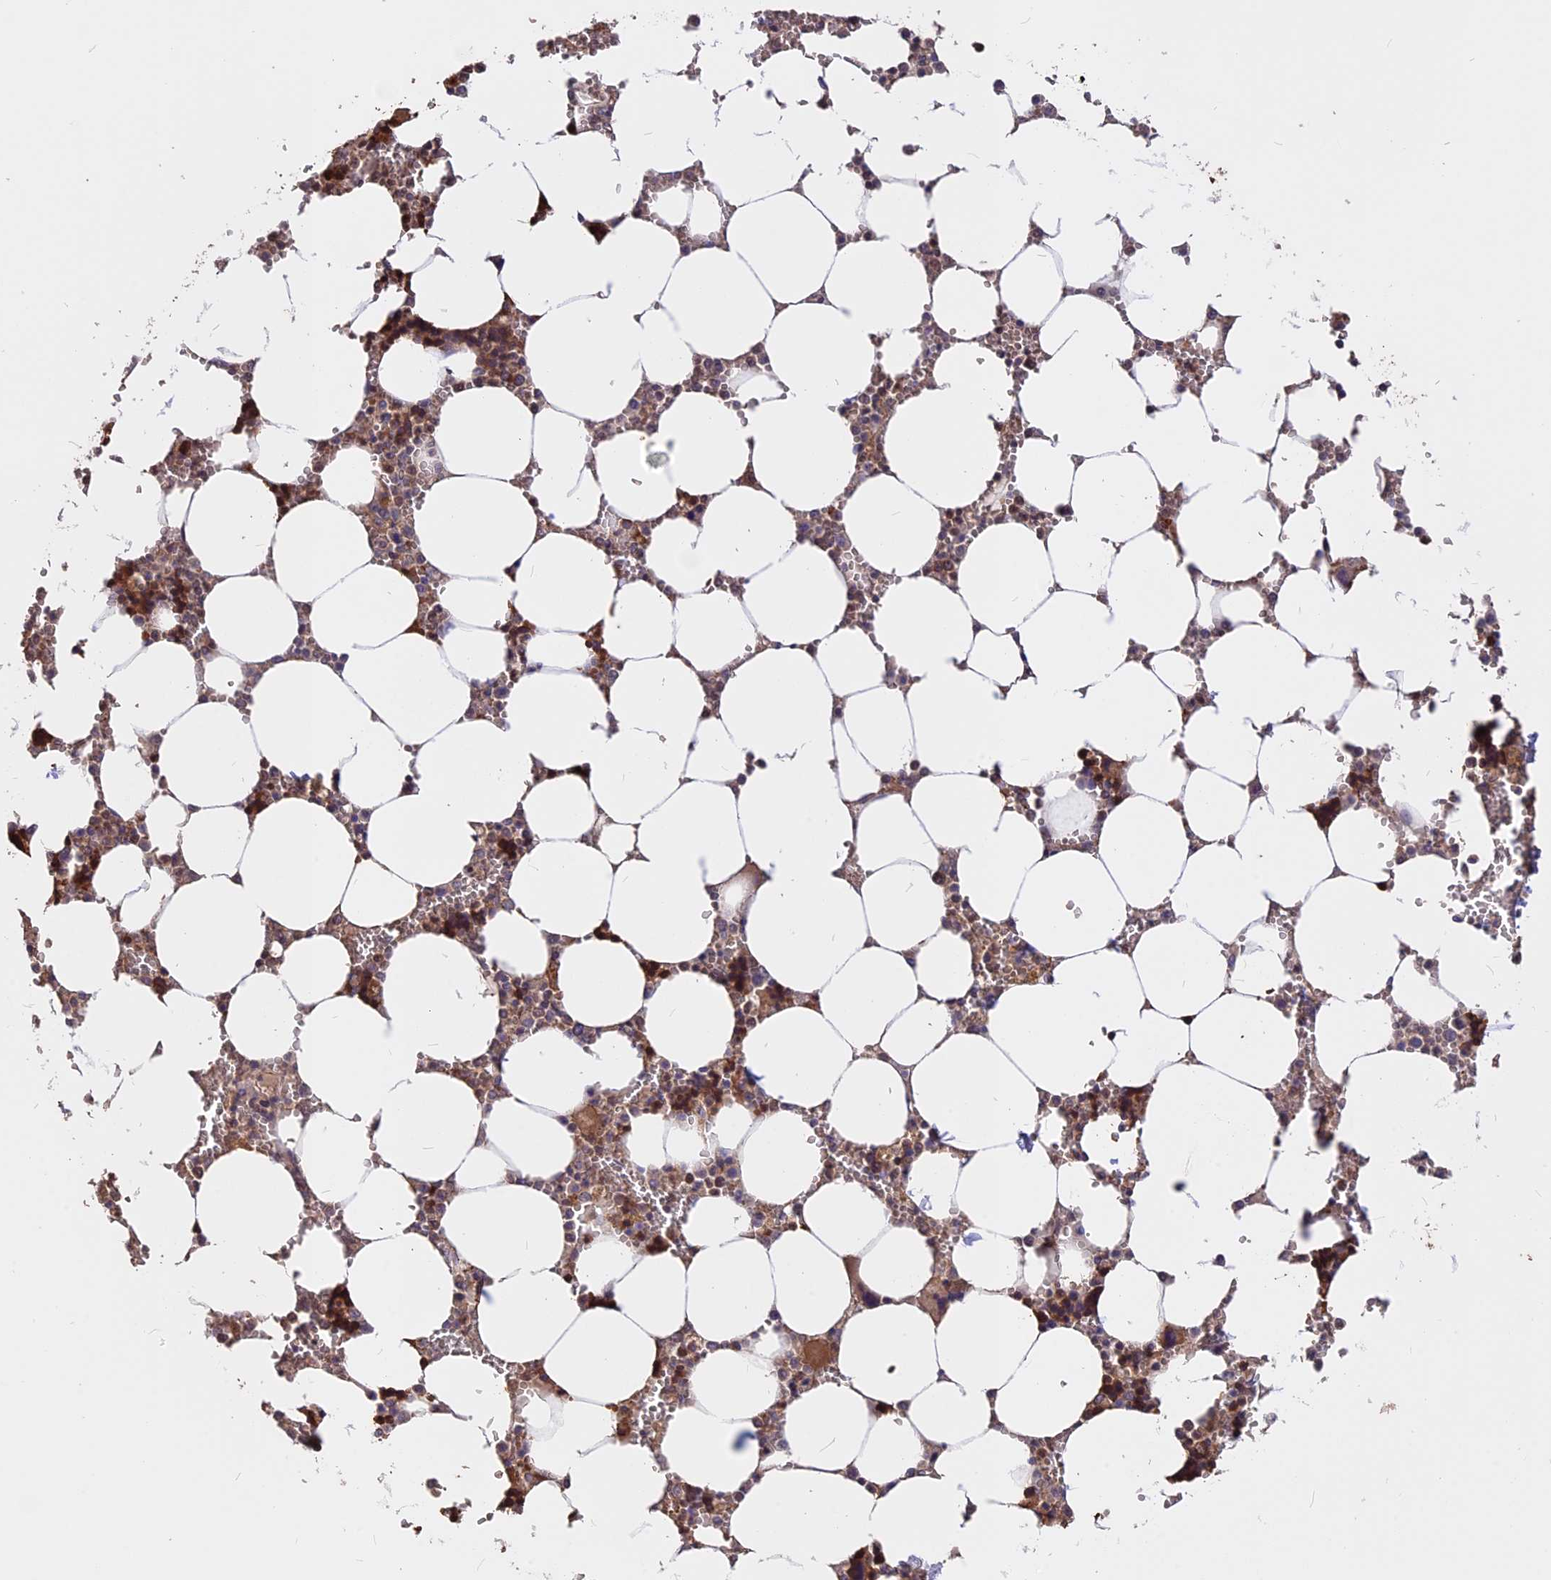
{"staining": {"intensity": "moderate", "quantity": "25%-75%", "location": "cytoplasmic/membranous,nuclear"}, "tissue": "bone marrow", "cell_type": "Hematopoietic cells", "image_type": "normal", "snomed": [{"axis": "morphology", "description": "Normal tissue, NOS"}, {"axis": "topography", "description": "Bone marrow"}], "caption": "Protein staining by immunohistochemistry (IHC) reveals moderate cytoplasmic/membranous,nuclear staining in approximately 25%-75% of hematopoietic cells in unremarkable bone marrow.", "gene": "ZC3H10", "patient": {"sex": "male", "age": 64}}